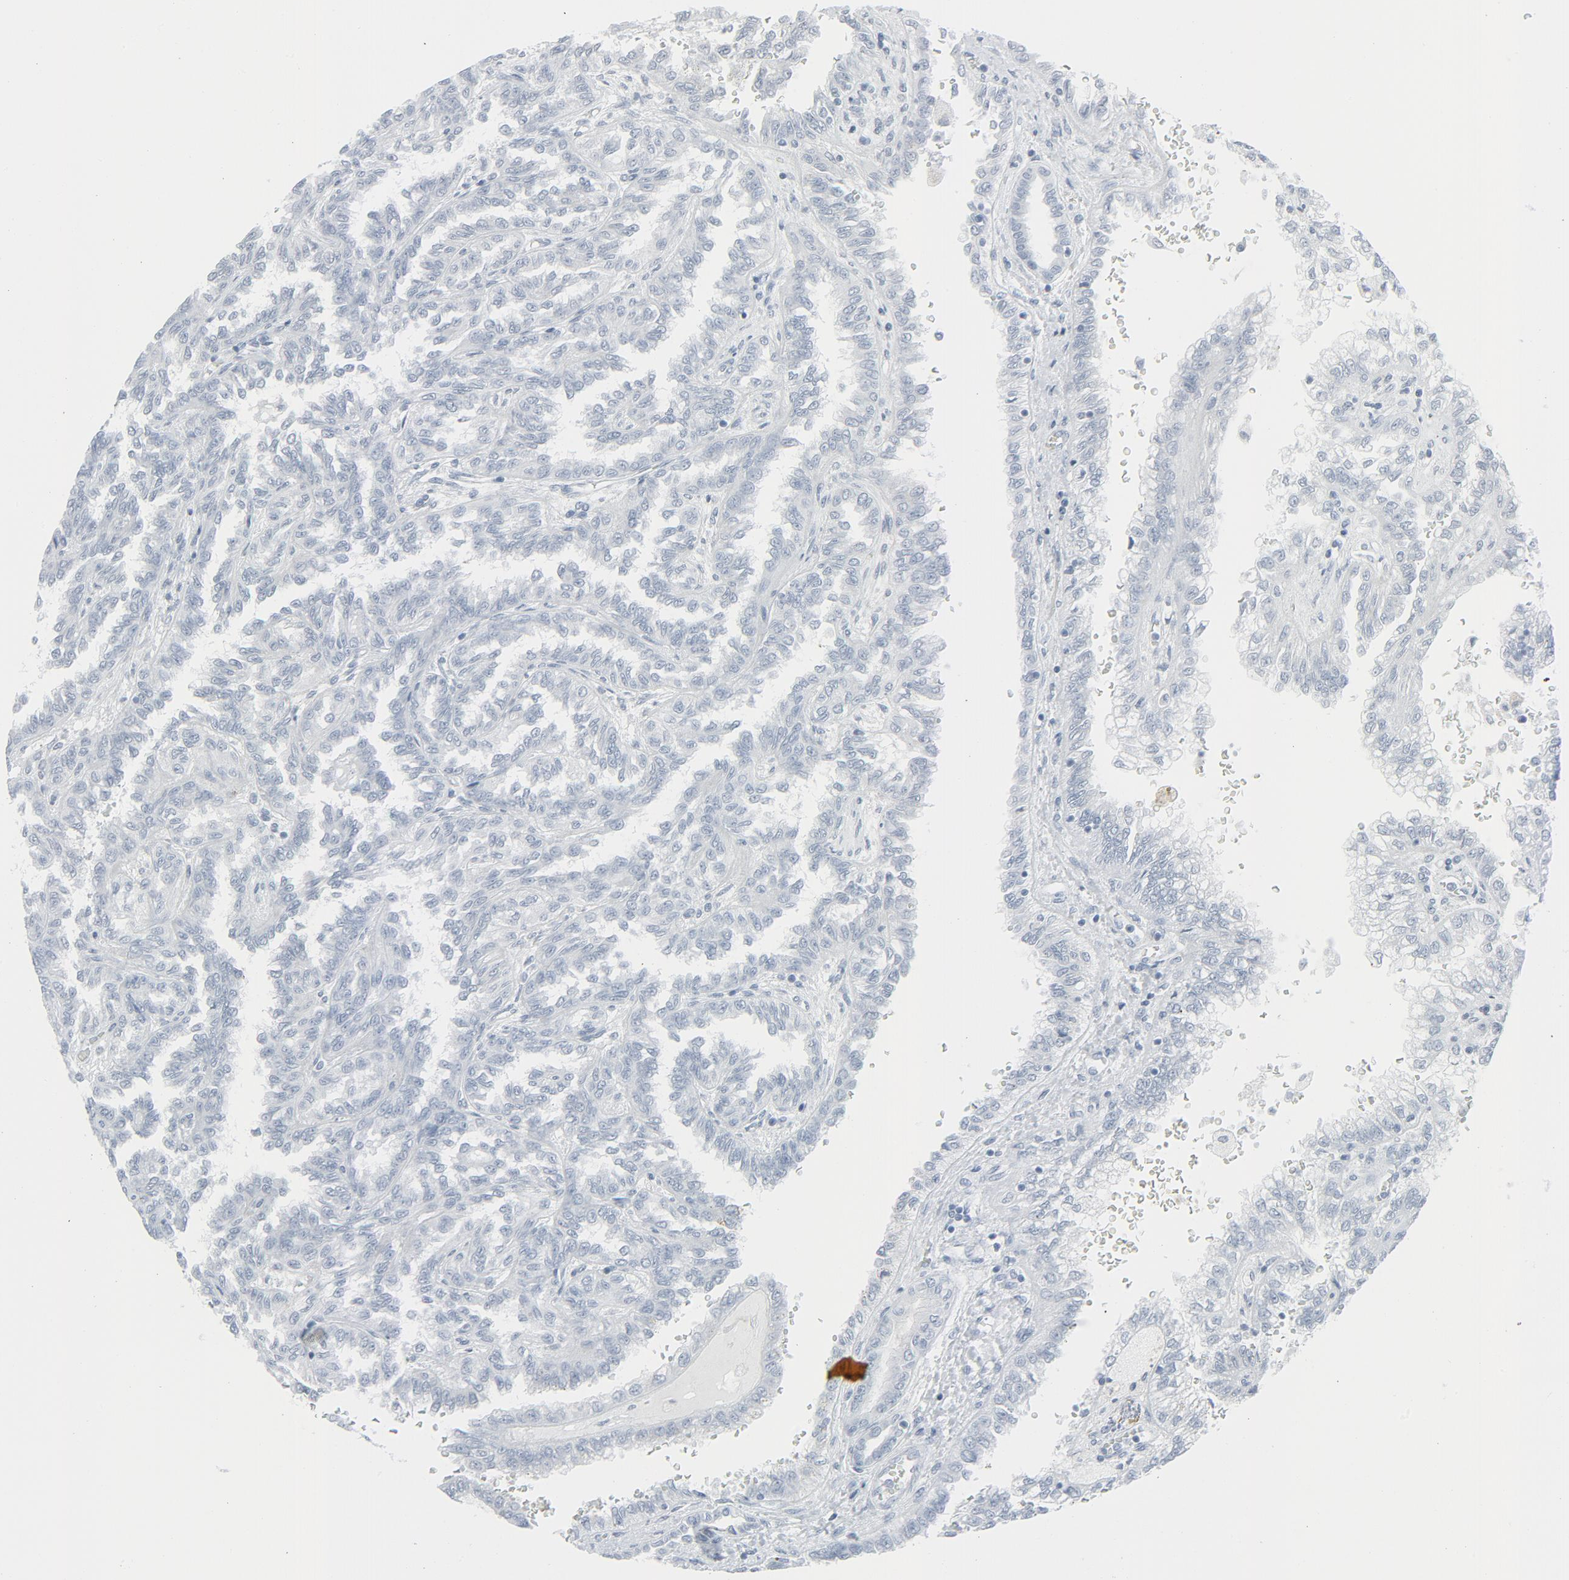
{"staining": {"intensity": "negative", "quantity": "none", "location": "none"}, "tissue": "renal cancer", "cell_type": "Tumor cells", "image_type": "cancer", "snomed": [{"axis": "morphology", "description": "Inflammation, NOS"}, {"axis": "morphology", "description": "Adenocarcinoma, NOS"}, {"axis": "topography", "description": "Kidney"}], "caption": "Renal cancer stained for a protein using immunohistochemistry (IHC) displays no positivity tumor cells.", "gene": "FGFR3", "patient": {"sex": "male", "age": 68}}